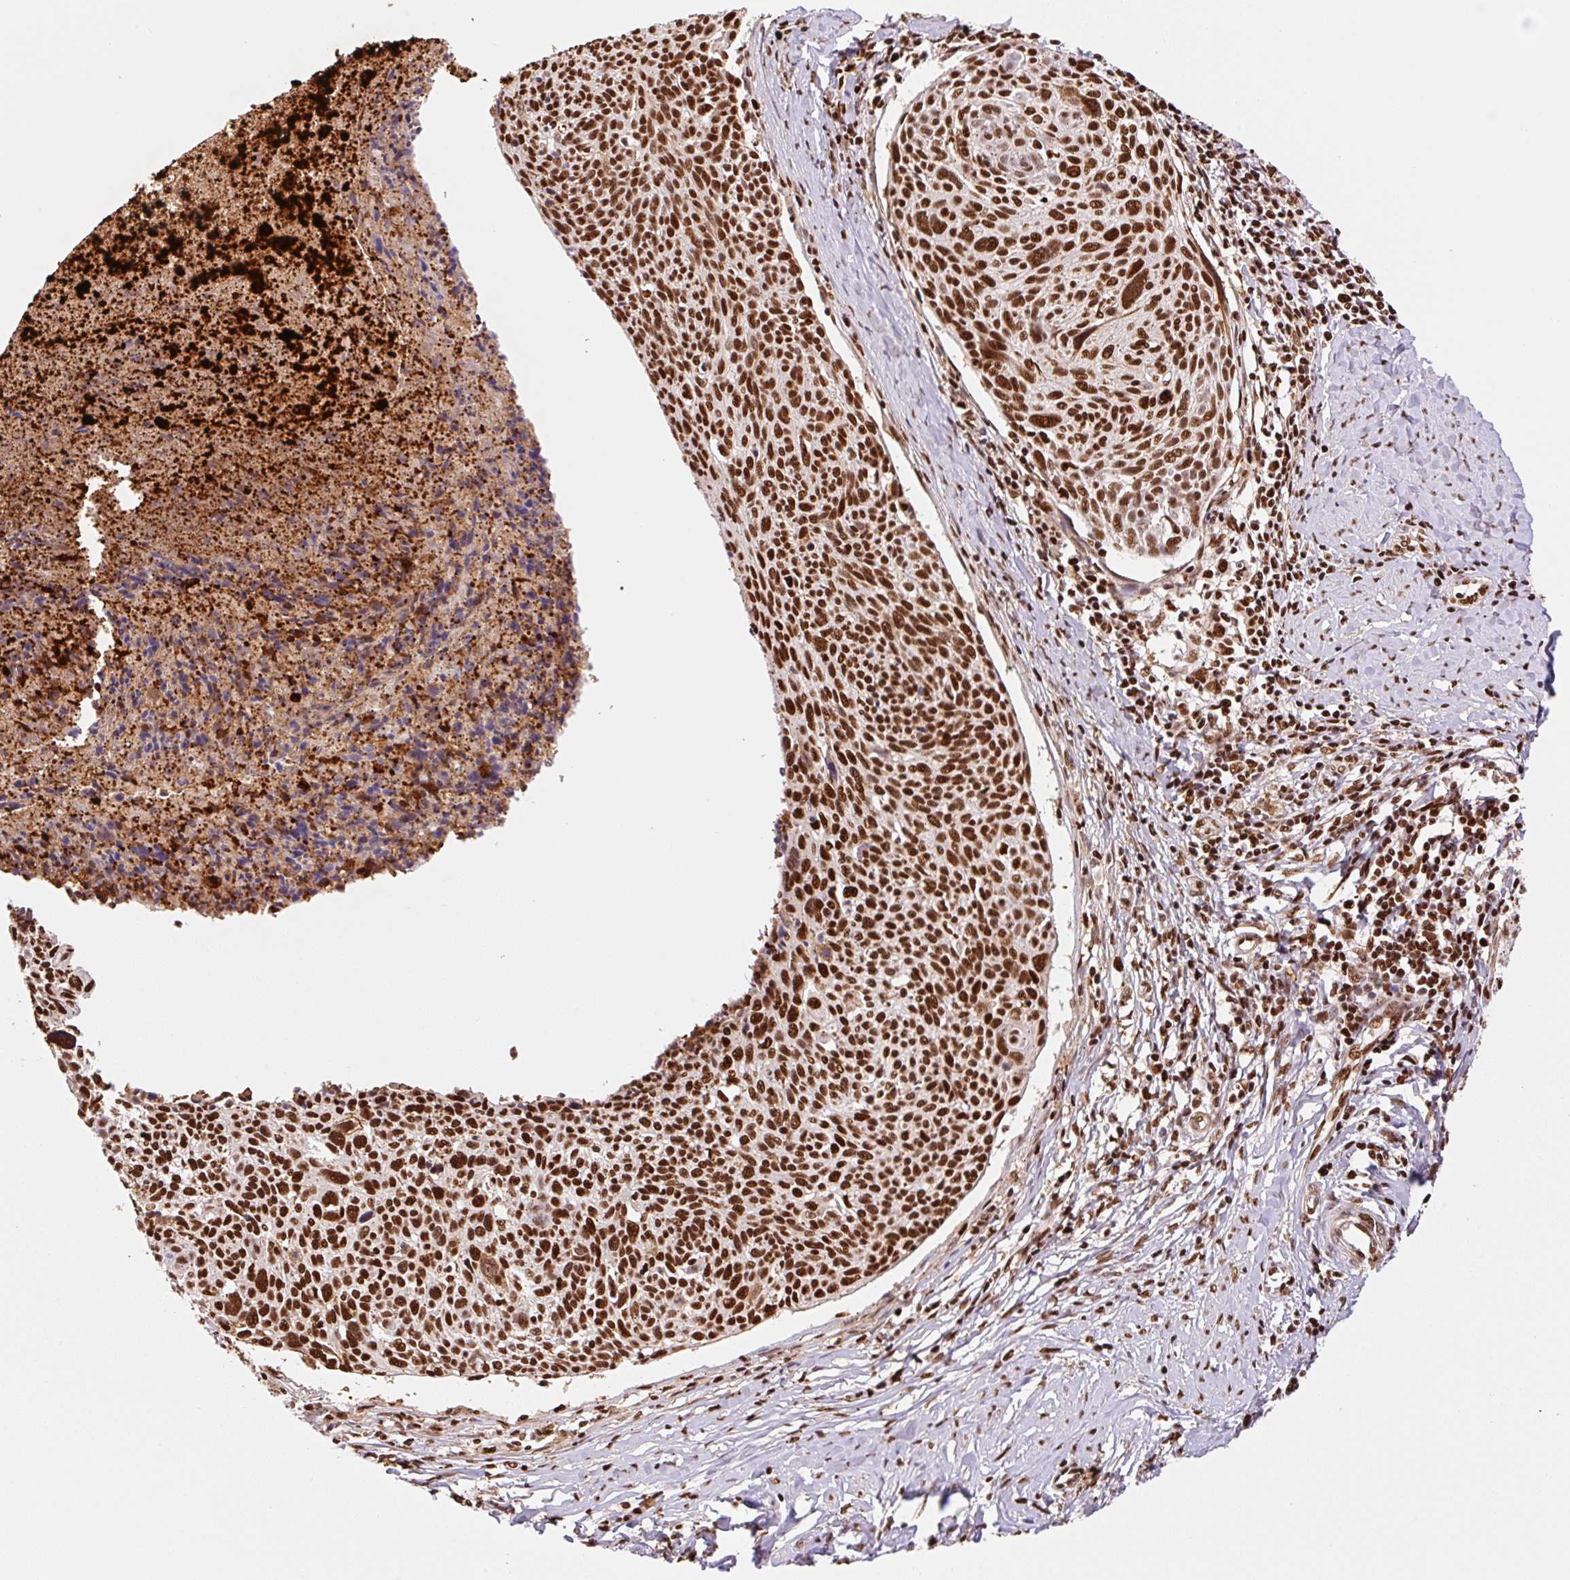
{"staining": {"intensity": "strong", "quantity": ">75%", "location": "nuclear"}, "tissue": "cervical cancer", "cell_type": "Tumor cells", "image_type": "cancer", "snomed": [{"axis": "morphology", "description": "Squamous cell carcinoma, NOS"}, {"axis": "topography", "description": "Cervix"}], "caption": "This image exhibits IHC staining of human cervical cancer (squamous cell carcinoma), with high strong nuclear expression in about >75% of tumor cells.", "gene": "GPR139", "patient": {"sex": "female", "age": 49}}